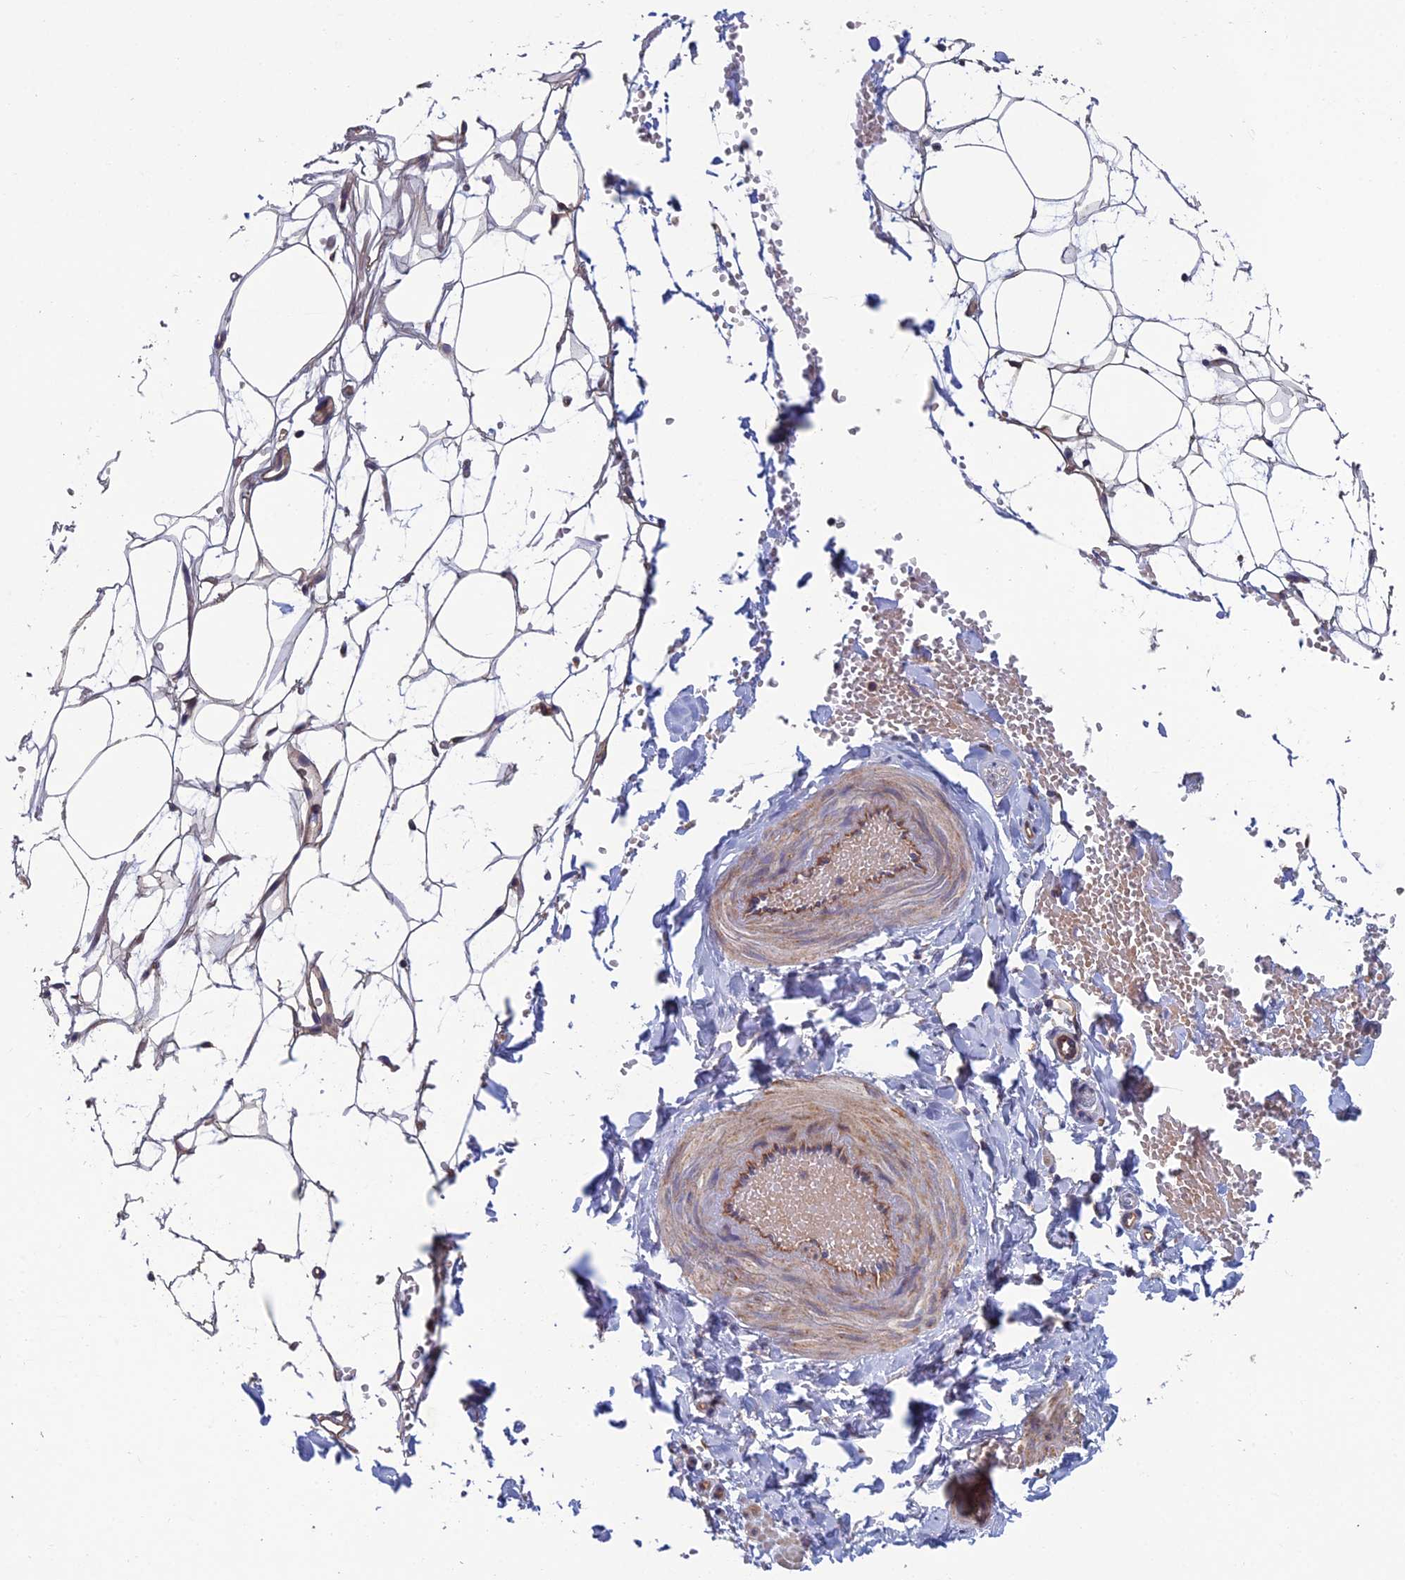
{"staining": {"intensity": "weak", "quantity": "25%-75%", "location": "cytoplasmic/membranous"}, "tissue": "adipose tissue", "cell_type": "Adipocytes", "image_type": "normal", "snomed": [{"axis": "morphology", "description": "Normal tissue, NOS"}, {"axis": "topography", "description": "Breast"}], "caption": "Protein expression analysis of unremarkable adipose tissue demonstrates weak cytoplasmic/membranous expression in about 25%-75% of adipocytes. (Brightfield microscopy of DAB IHC at high magnification).", "gene": "USP37", "patient": {"sex": "female", "age": 23}}